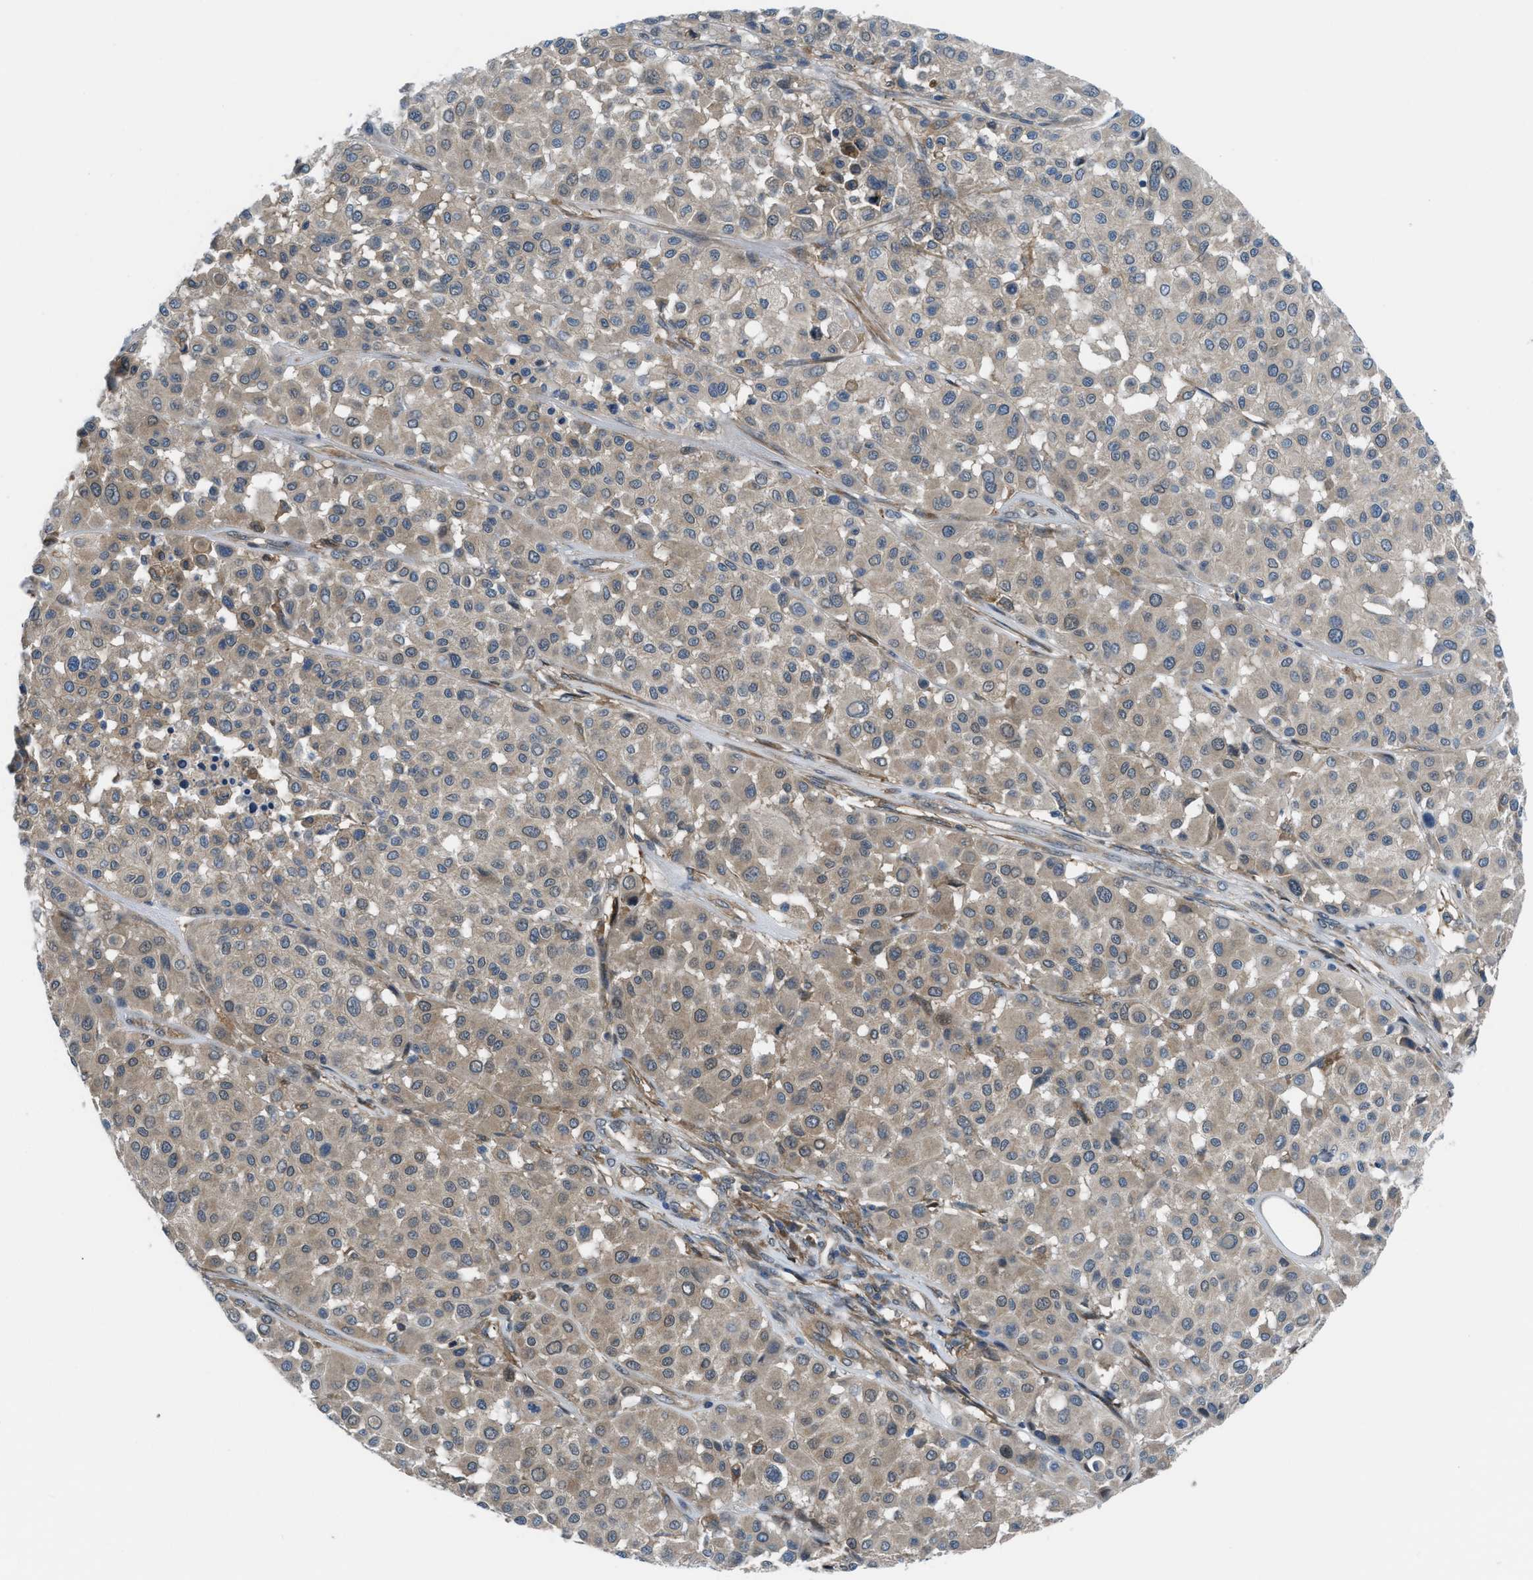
{"staining": {"intensity": "weak", "quantity": ">75%", "location": "cytoplasmic/membranous"}, "tissue": "melanoma", "cell_type": "Tumor cells", "image_type": "cancer", "snomed": [{"axis": "morphology", "description": "Malignant melanoma, Metastatic site"}, {"axis": "topography", "description": "Soft tissue"}], "caption": "This image demonstrates immunohistochemistry (IHC) staining of human malignant melanoma (metastatic site), with low weak cytoplasmic/membranous positivity in approximately >75% of tumor cells.", "gene": "BAZ2B", "patient": {"sex": "male", "age": 41}}